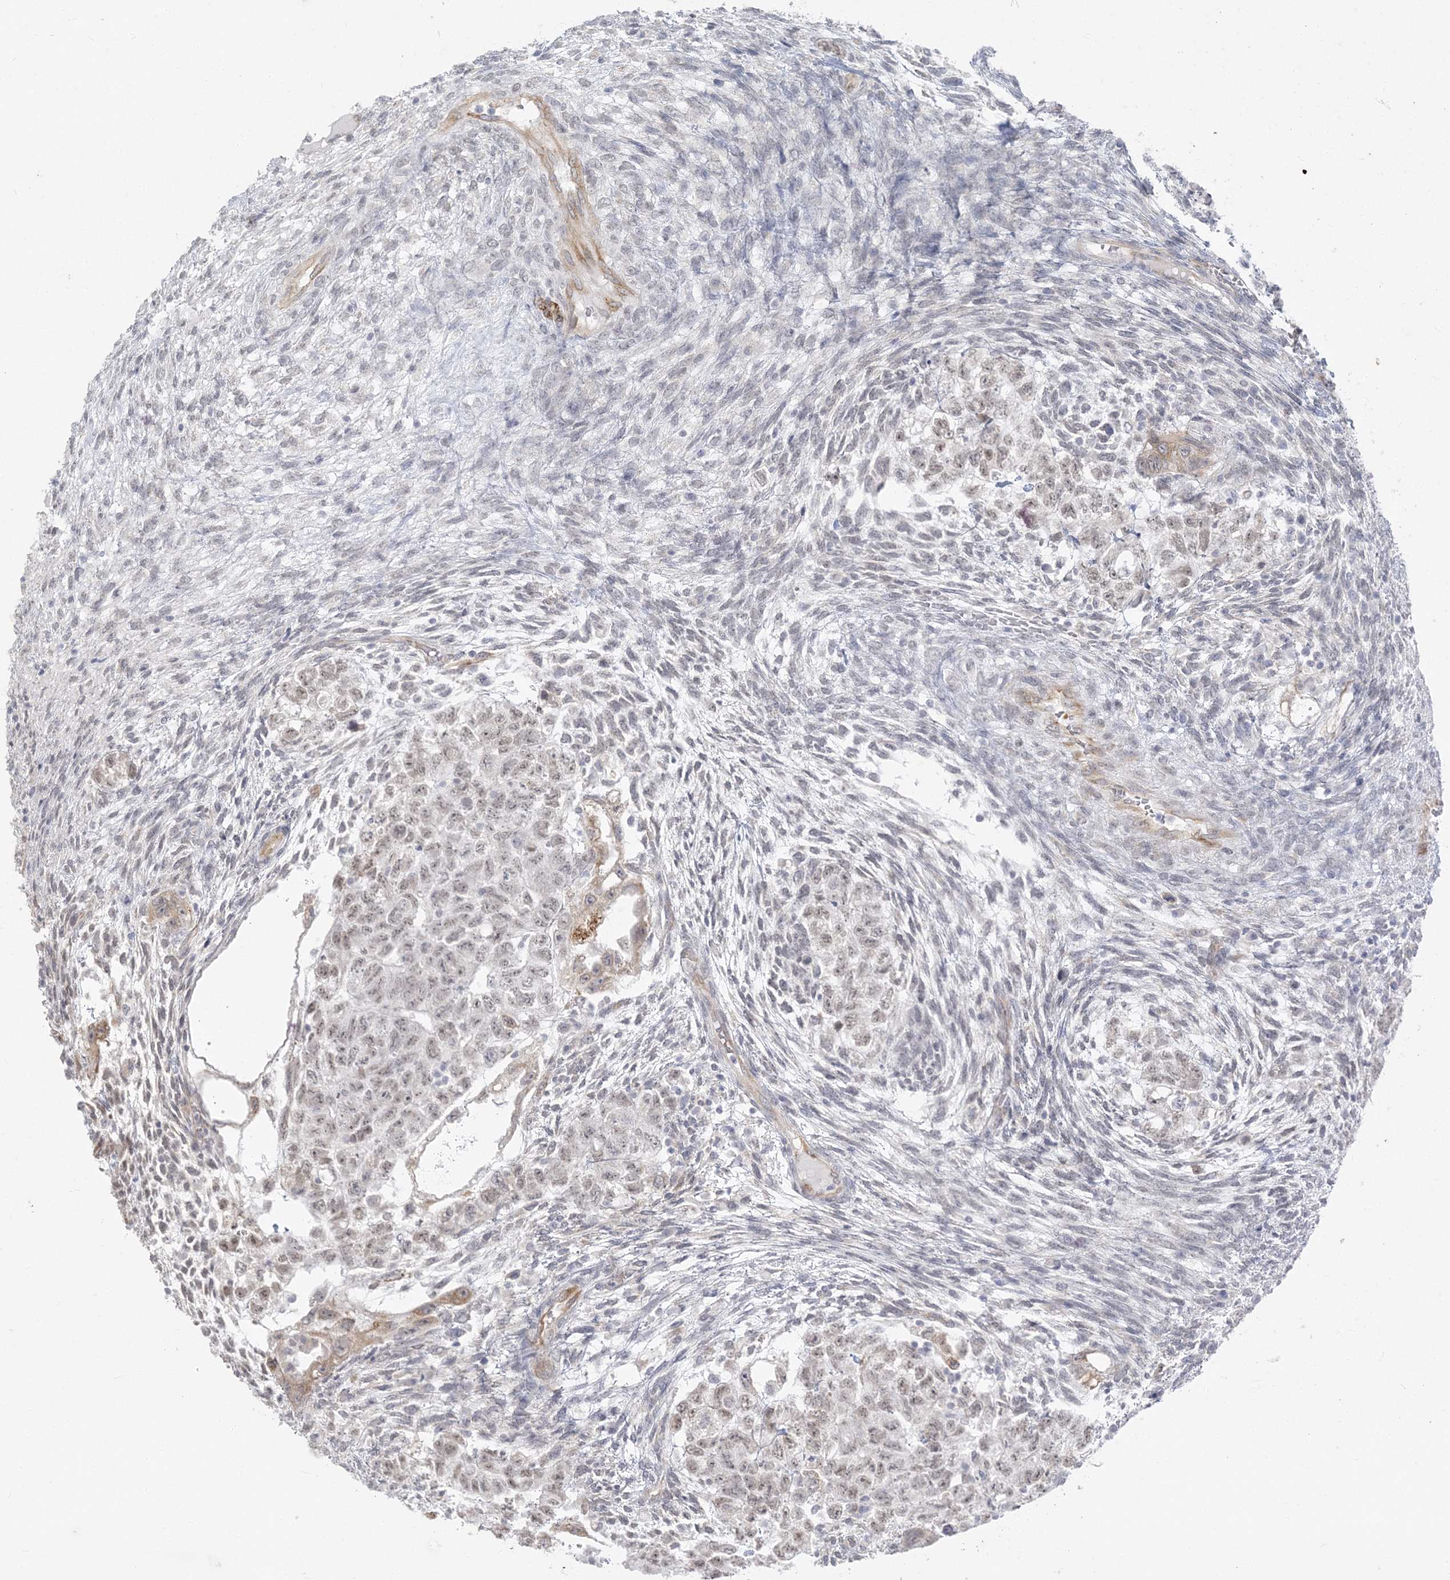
{"staining": {"intensity": "weak", "quantity": "<25%", "location": "nuclear"}, "tissue": "testis cancer", "cell_type": "Tumor cells", "image_type": "cancer", "snomed": [{"axis": "morphology", "description": "Carcinoma, Embryonal, NOS"}, {"axis": "topography", "description": "Testis"}], "caption": "Human testis cancer stained for a protein using IHC reveals no expression in tumor cells.", "gene": "ZC3H6", "patient": {"sex": "male", "age": 36}}